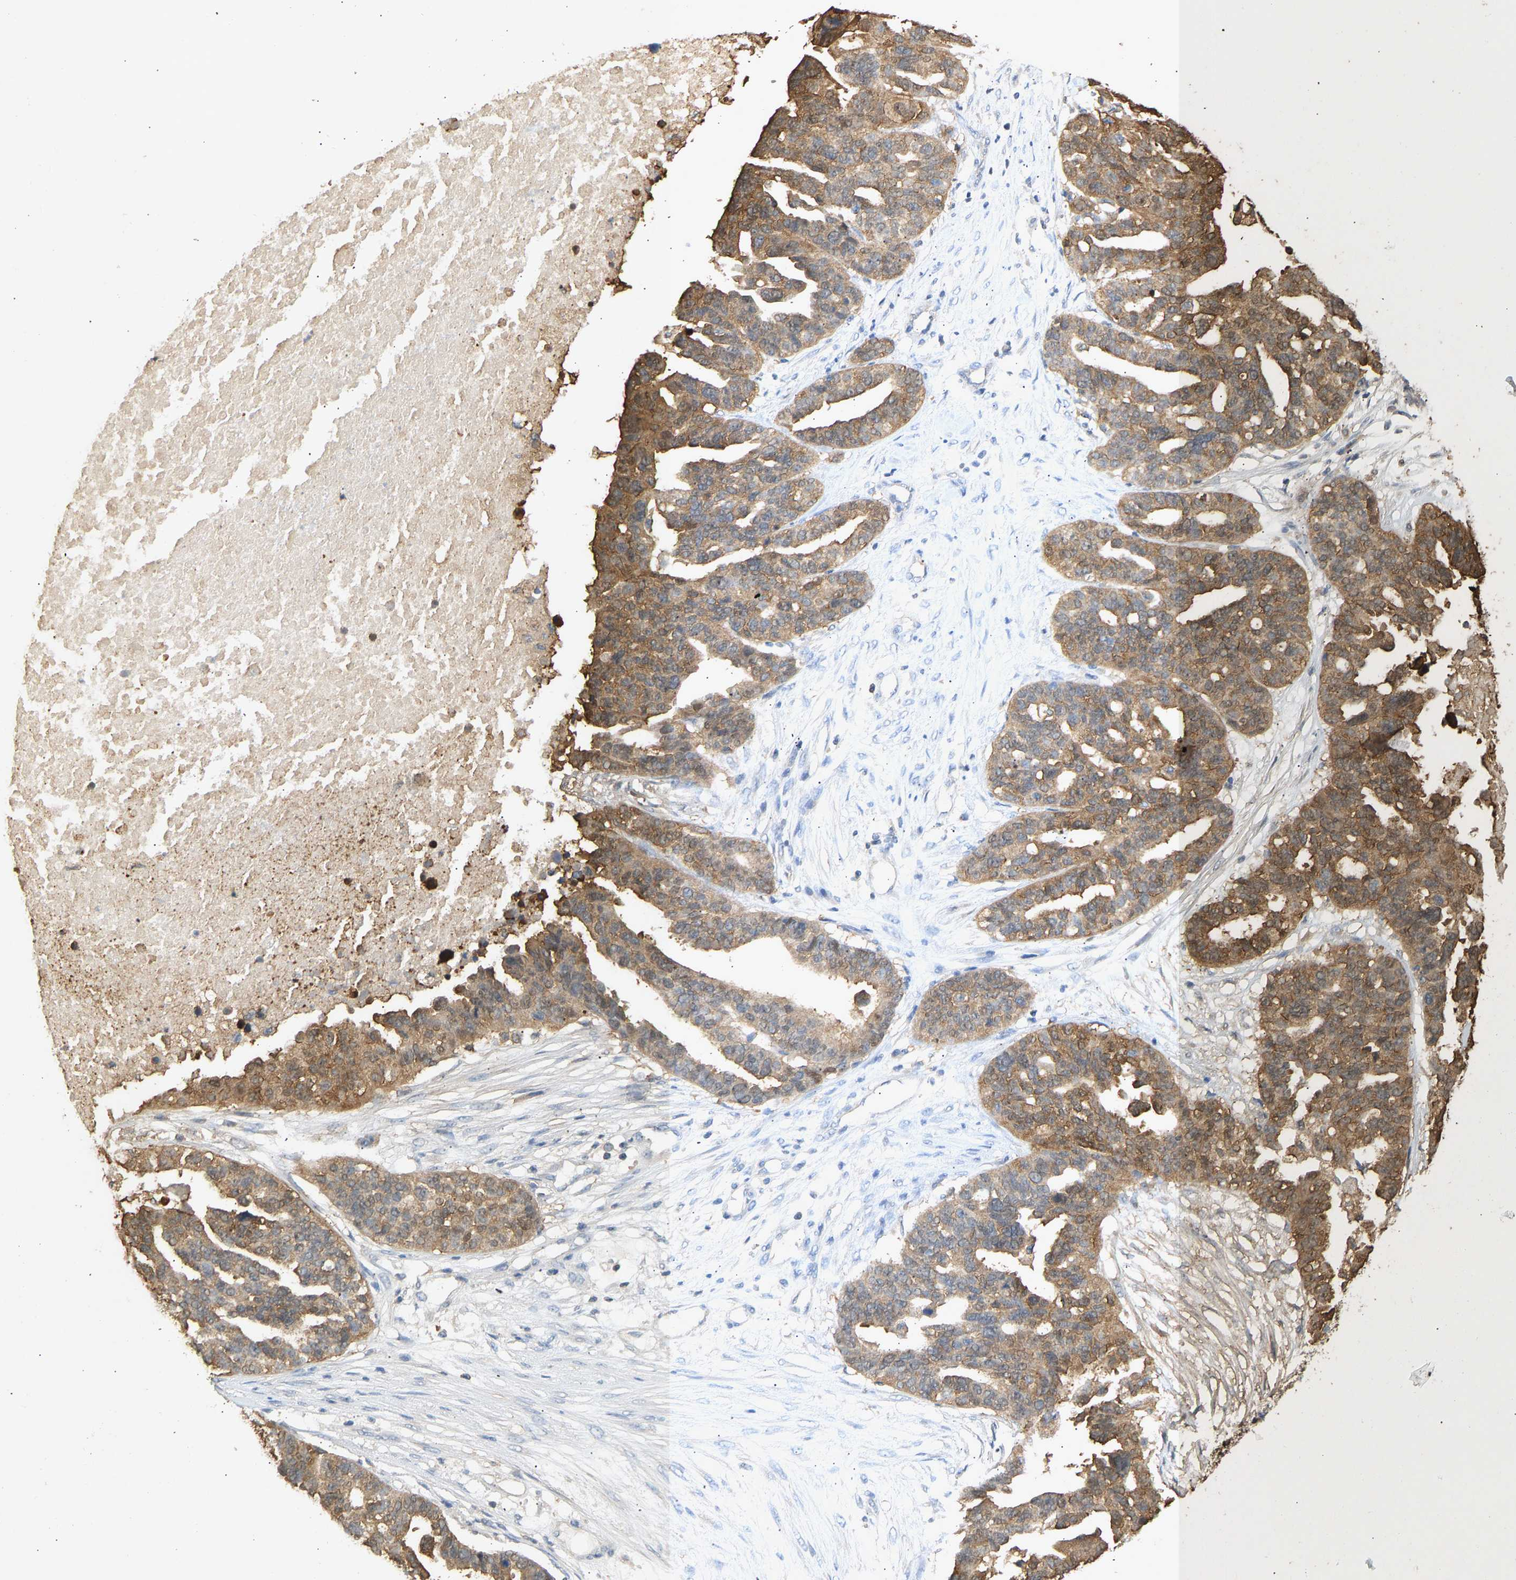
{"staining": {"intensity": "moderate", "quantity": ">75%", "location": "cytoplasmic/membranous"}, "tissue": "ovarian cancer", "cell_type": "Tumor cells", "image_type": "cancer", "snomed": [{"axis": "morphology", "description": "Cystadenocarcinoma, serous, NOS"}, {"axis": "topography", "description": "Ovary"}], "caption": "Immunohistochemistry (DAB (3,3'-diaminobenzidine)) staining of human ovarian cancer displays moderate cytoplasmic/membranous protein positivity in about >75% of tumor cells.", "gene": "ENO1", "patient": {"sex": "female", "age": 59}}